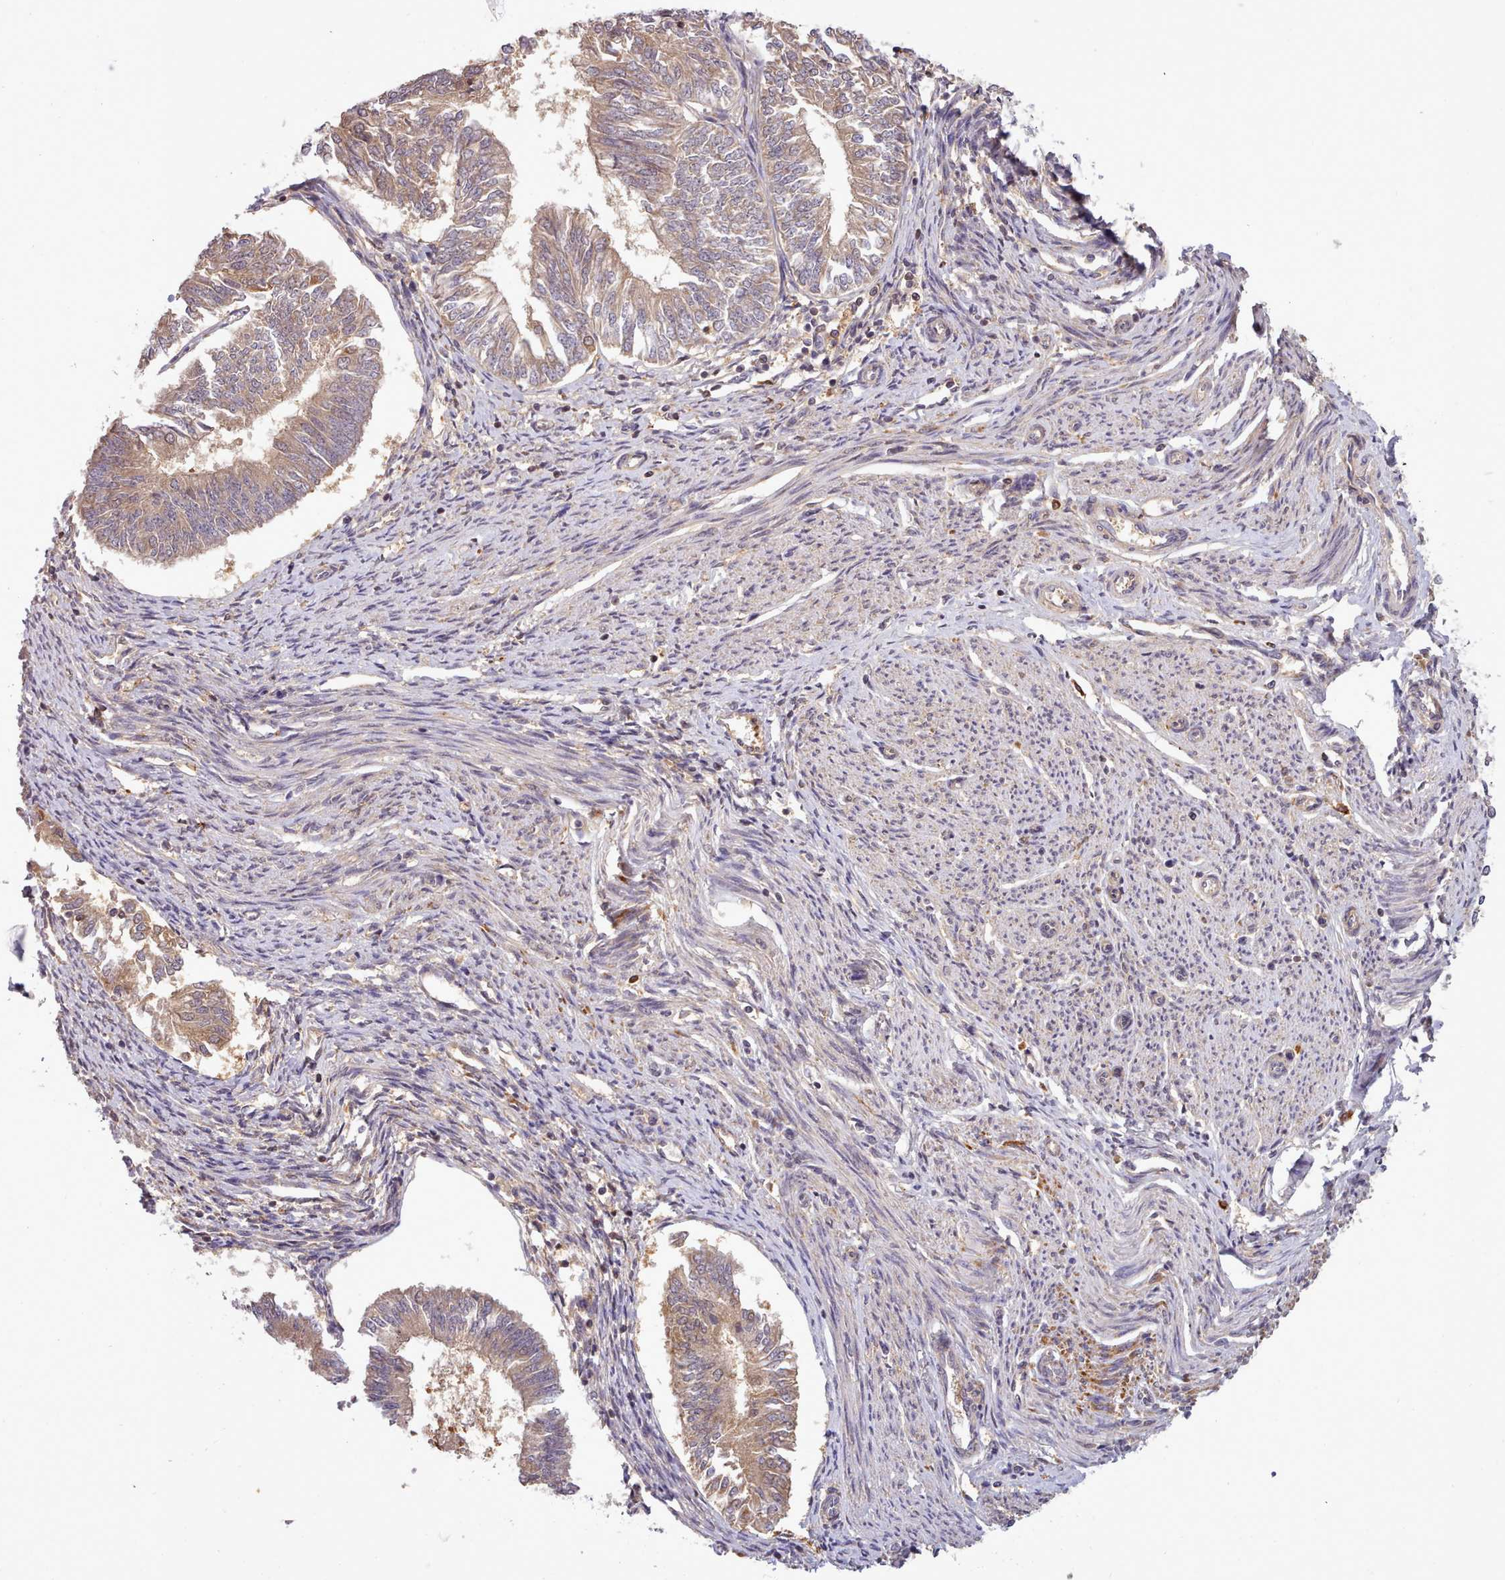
{"staining": {"intensity": "moderate", "quantity": ">75%", "location": "cytoplasmic/membranous"}, "tissue": "endometrial cancer", "cell_type": "Tumor cells", "image_type": "cancer", "snomed": [{"axis": "morphology", "description": "Adenocarcinoma, NOS"}, {"axis": "topography", "description": "Endometrium"}], "caption": "Tumor cells exhibit medium levels of moderate cytoplasmic/membranous staining in approximately >75% of cells in endometrial adenocarcinoma.", "gene": "ARL17A", "patient": {"sex": "female", "age": 58}}